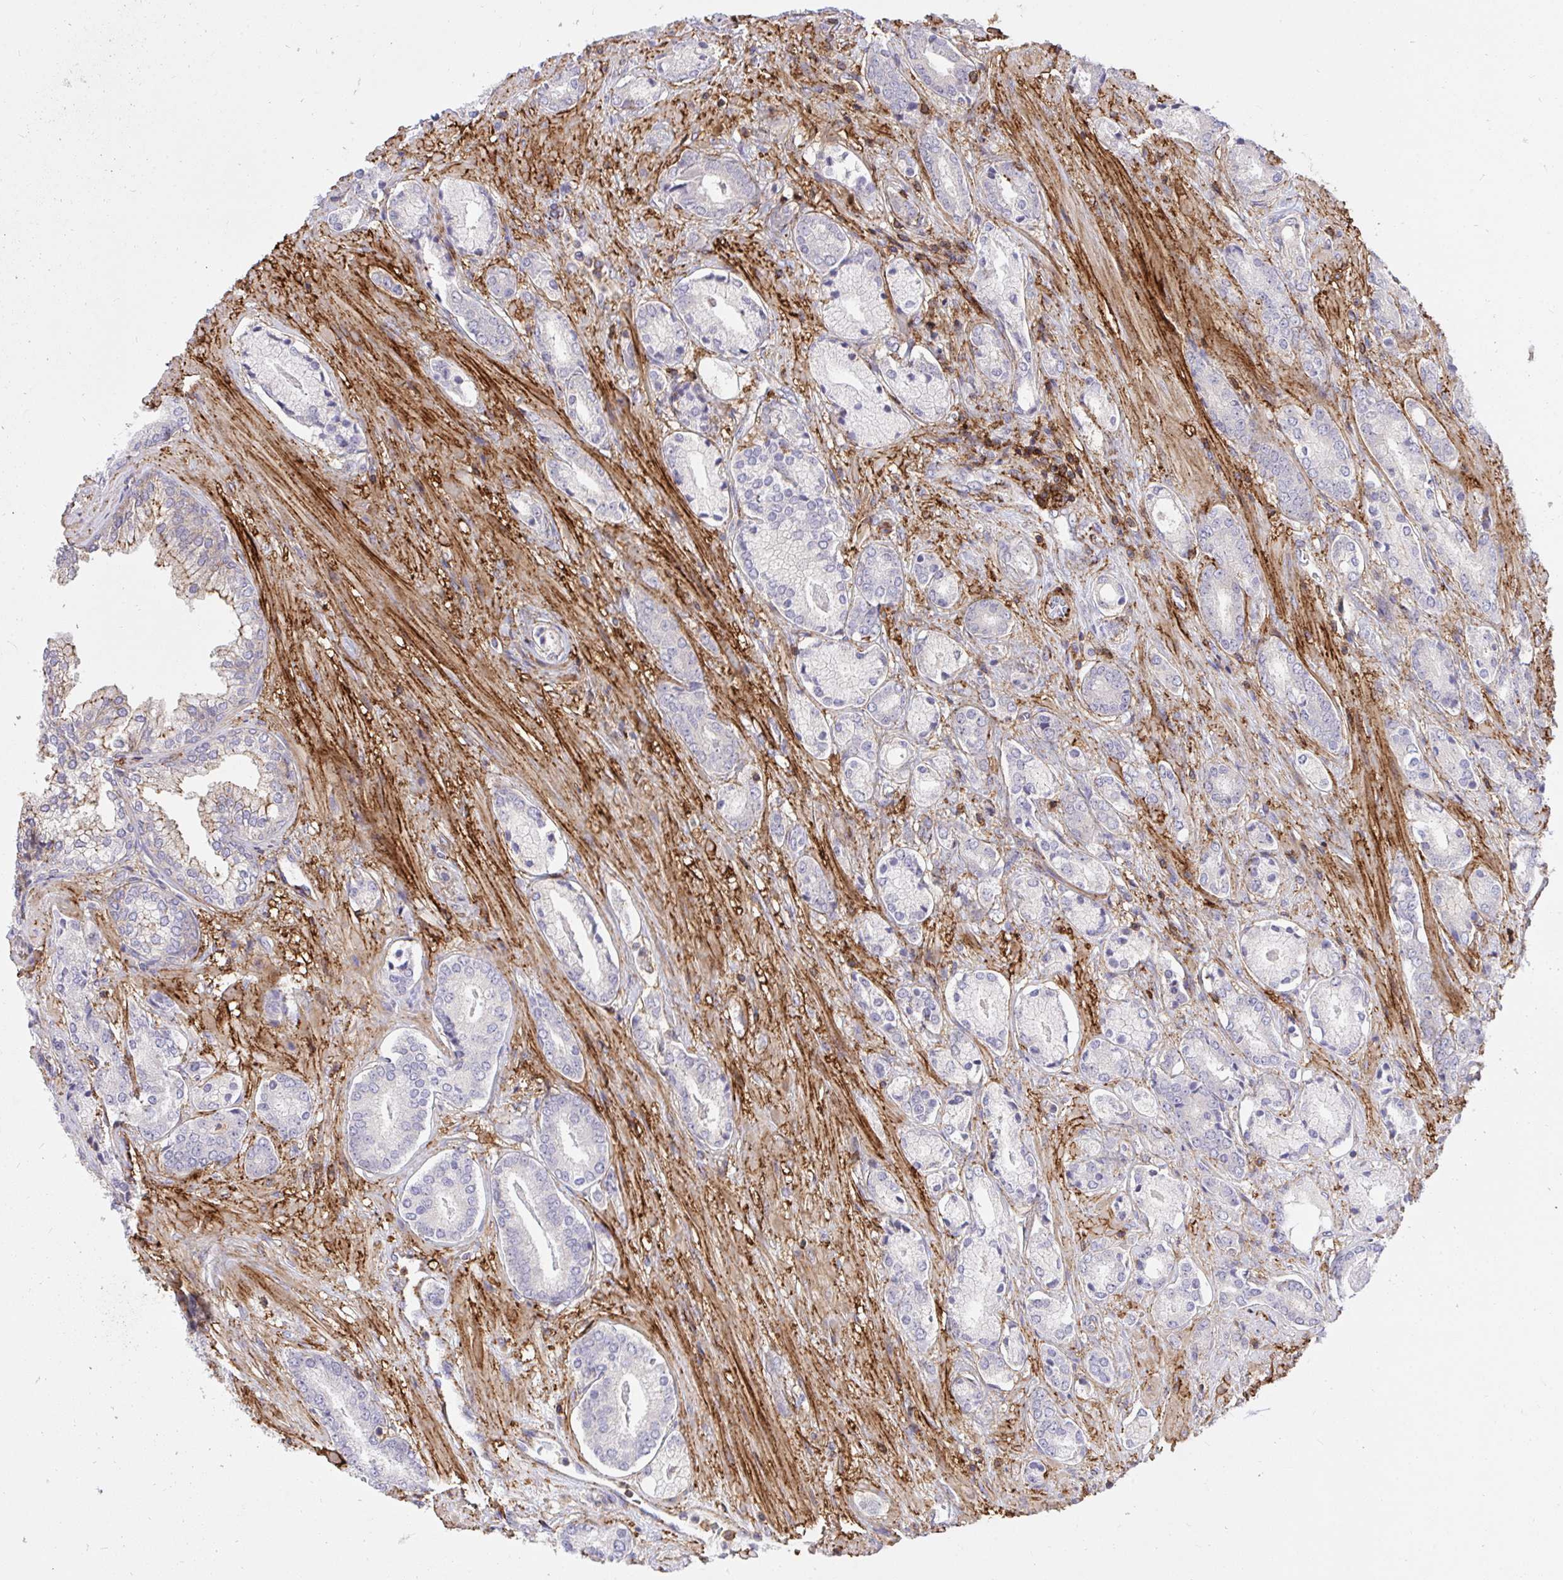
{"staining": {"intensity": "negative", "quantity": "none", "location": "none"}, "tissue": "prostate cancer", "cell_type": "Tumor cells", "image_type": "cancer", "snomed": [{"axis": "morphology", "description": "Adenocarcinoma, High grade"}, {"axis": "topography", "description": "Prostate"}], "caption": "High-grade adenocarcinoma (prostate) was stained to show a protein in brown. There is no significant positivity in tumor cells.", "gene": "ERI1", "patient": {"sex": "male", "age": 56}}